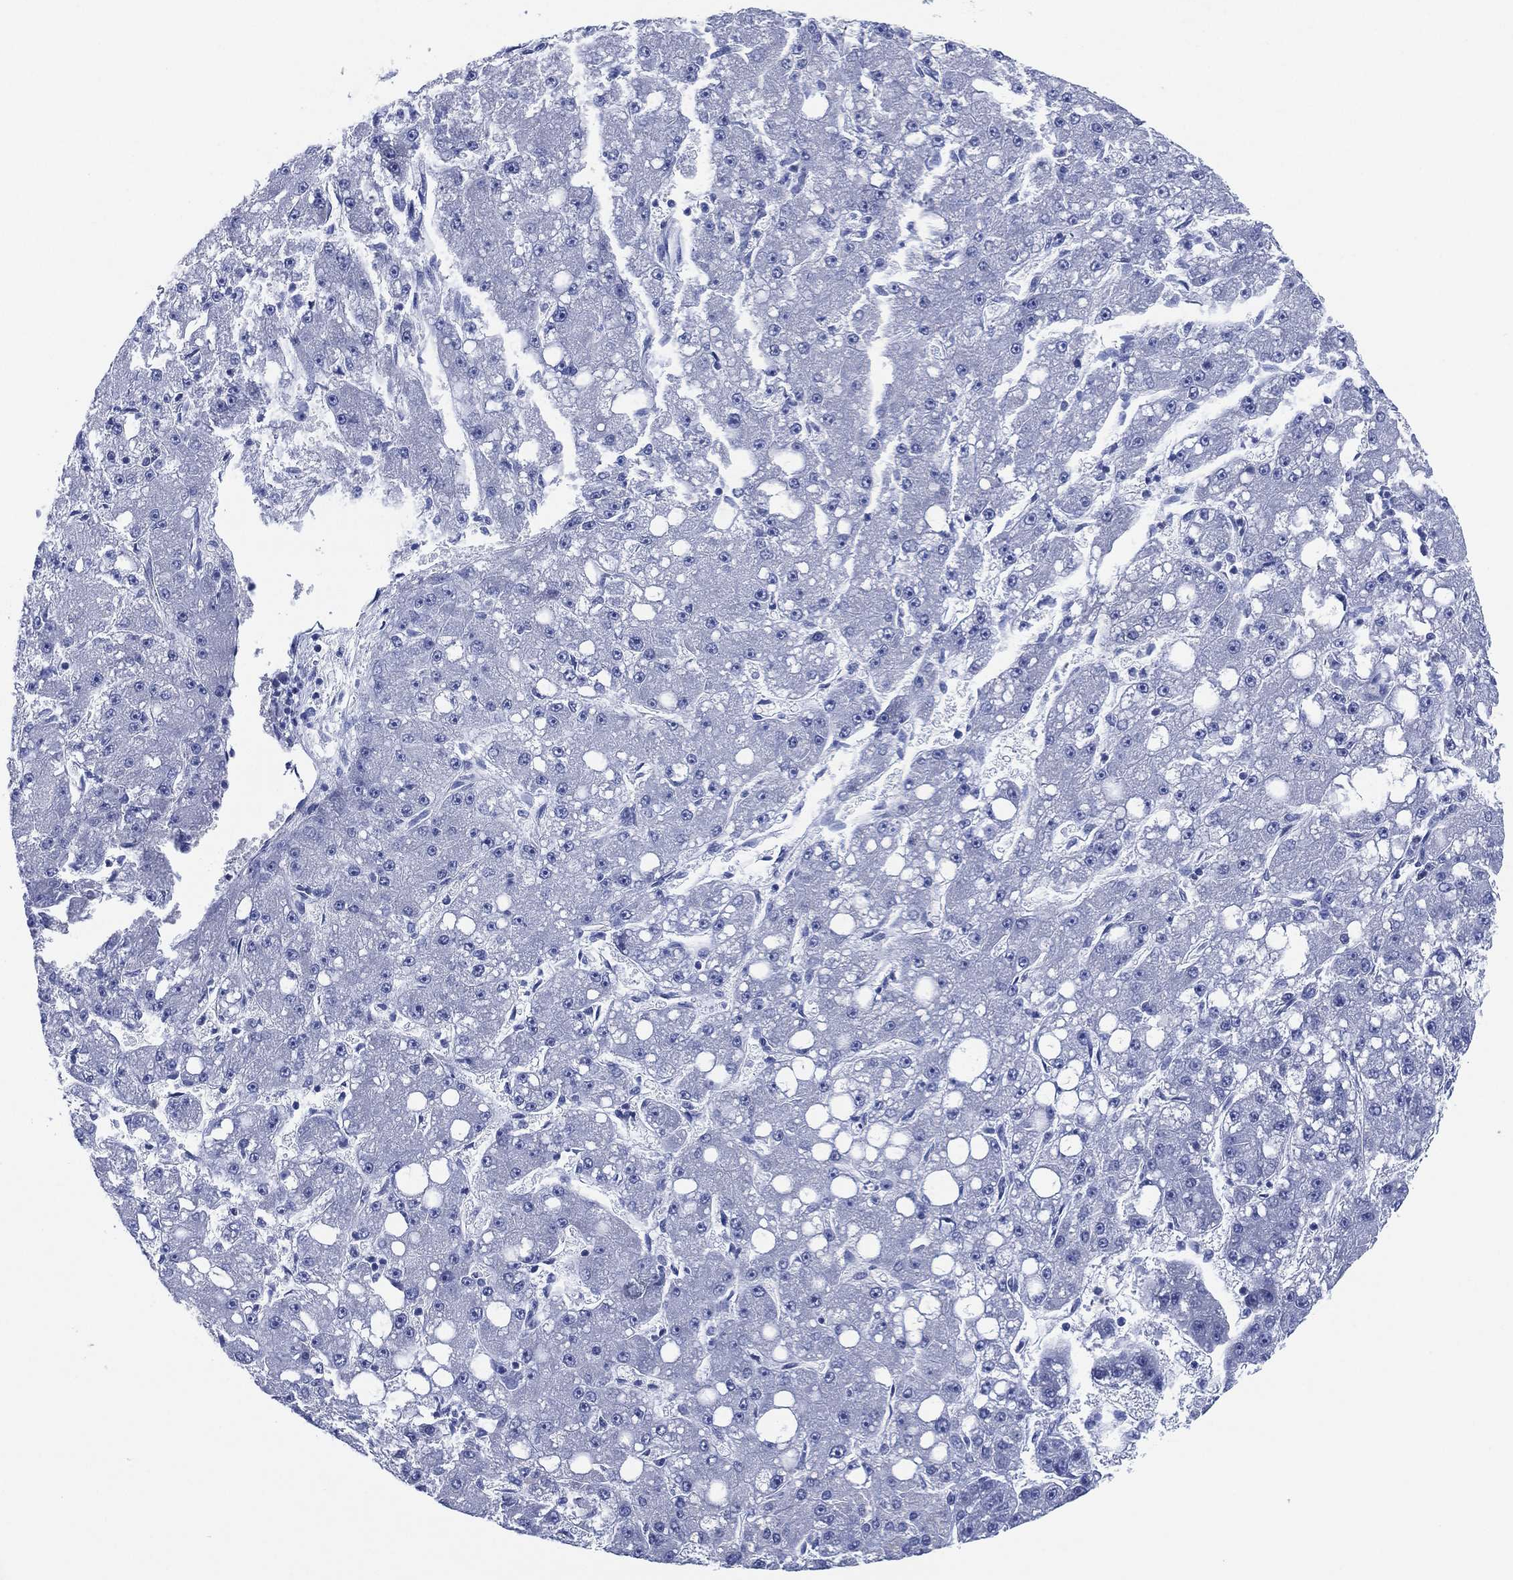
{"staining": {"intensity": "negative", "quantity": "none", "location": "none"}, "tissue": "liver cancer", "cell_type": "Tumor cells", "image_type": "cancer", "snomed": [{"axis": "morphology", "description": "Carcinoma, Hepatocellular, NOS"}, {"axis": "topography", "description": "Liver"}], "caption": "Liver cancer stained for a protein using immunohistochemistry (IHC) reveals no positivity tumor cells.", "gene": "SLC9C2", "patient": {"sex": "male", "age": 67}}